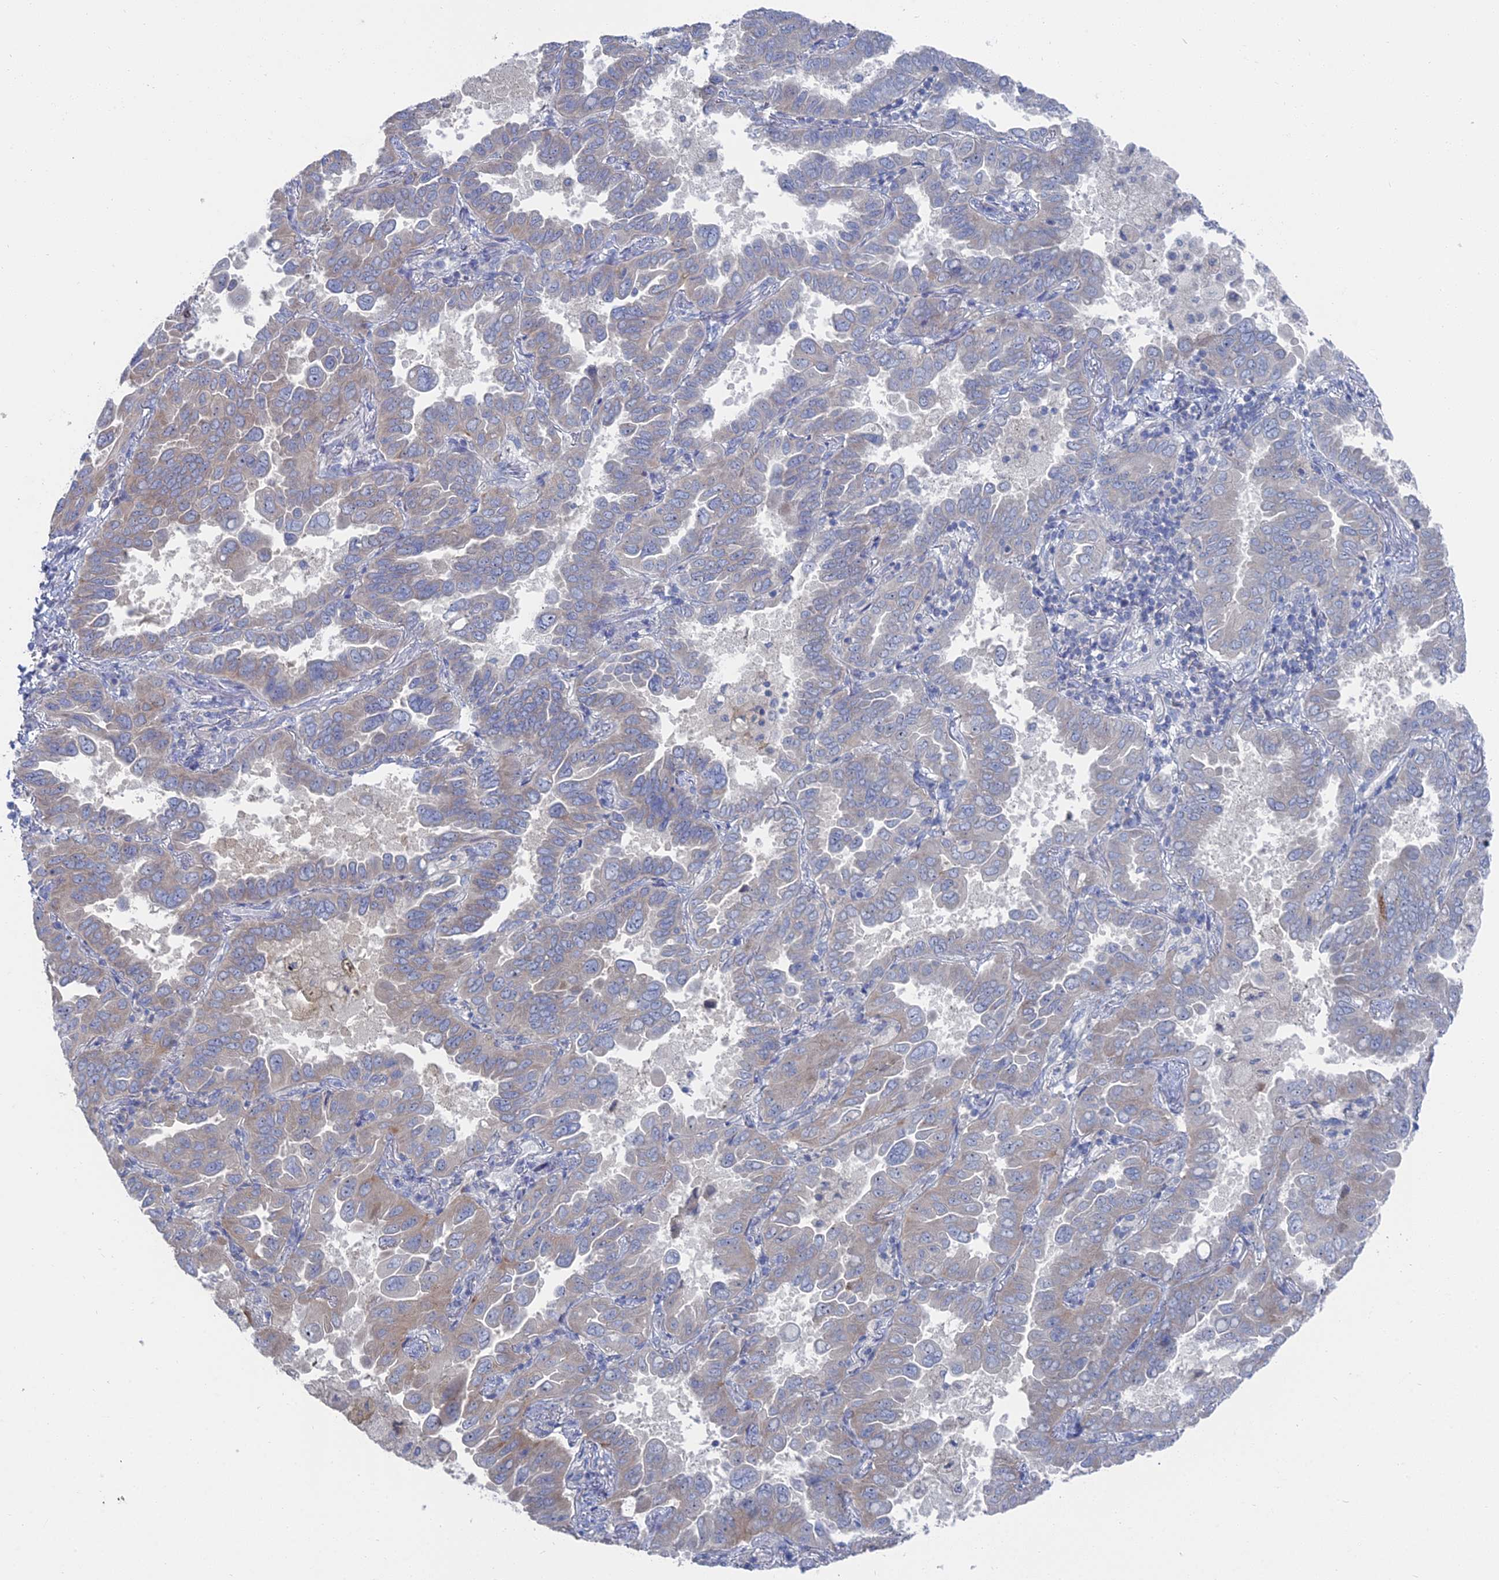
{"staining": {"intensity": "weak", "quantity": "<25%", "location": "cytoplasmic/membranous"}, "tissue": "lung cancer", "cell_type": "Tumor cells", "image_type": "cancer", "snomed": [{"axis": "morphology", "description": "Adenocarcinoma, NOS"}, {"axis": "topography", "description": "Lung"}], "caption": "Immunohistochemical staining of human lung cancer (adenocarcinoma) demonstrates no significant staining in tumor cells.", "gene": "CCDC149", "patient": {"sex": "male", "age": 64}}